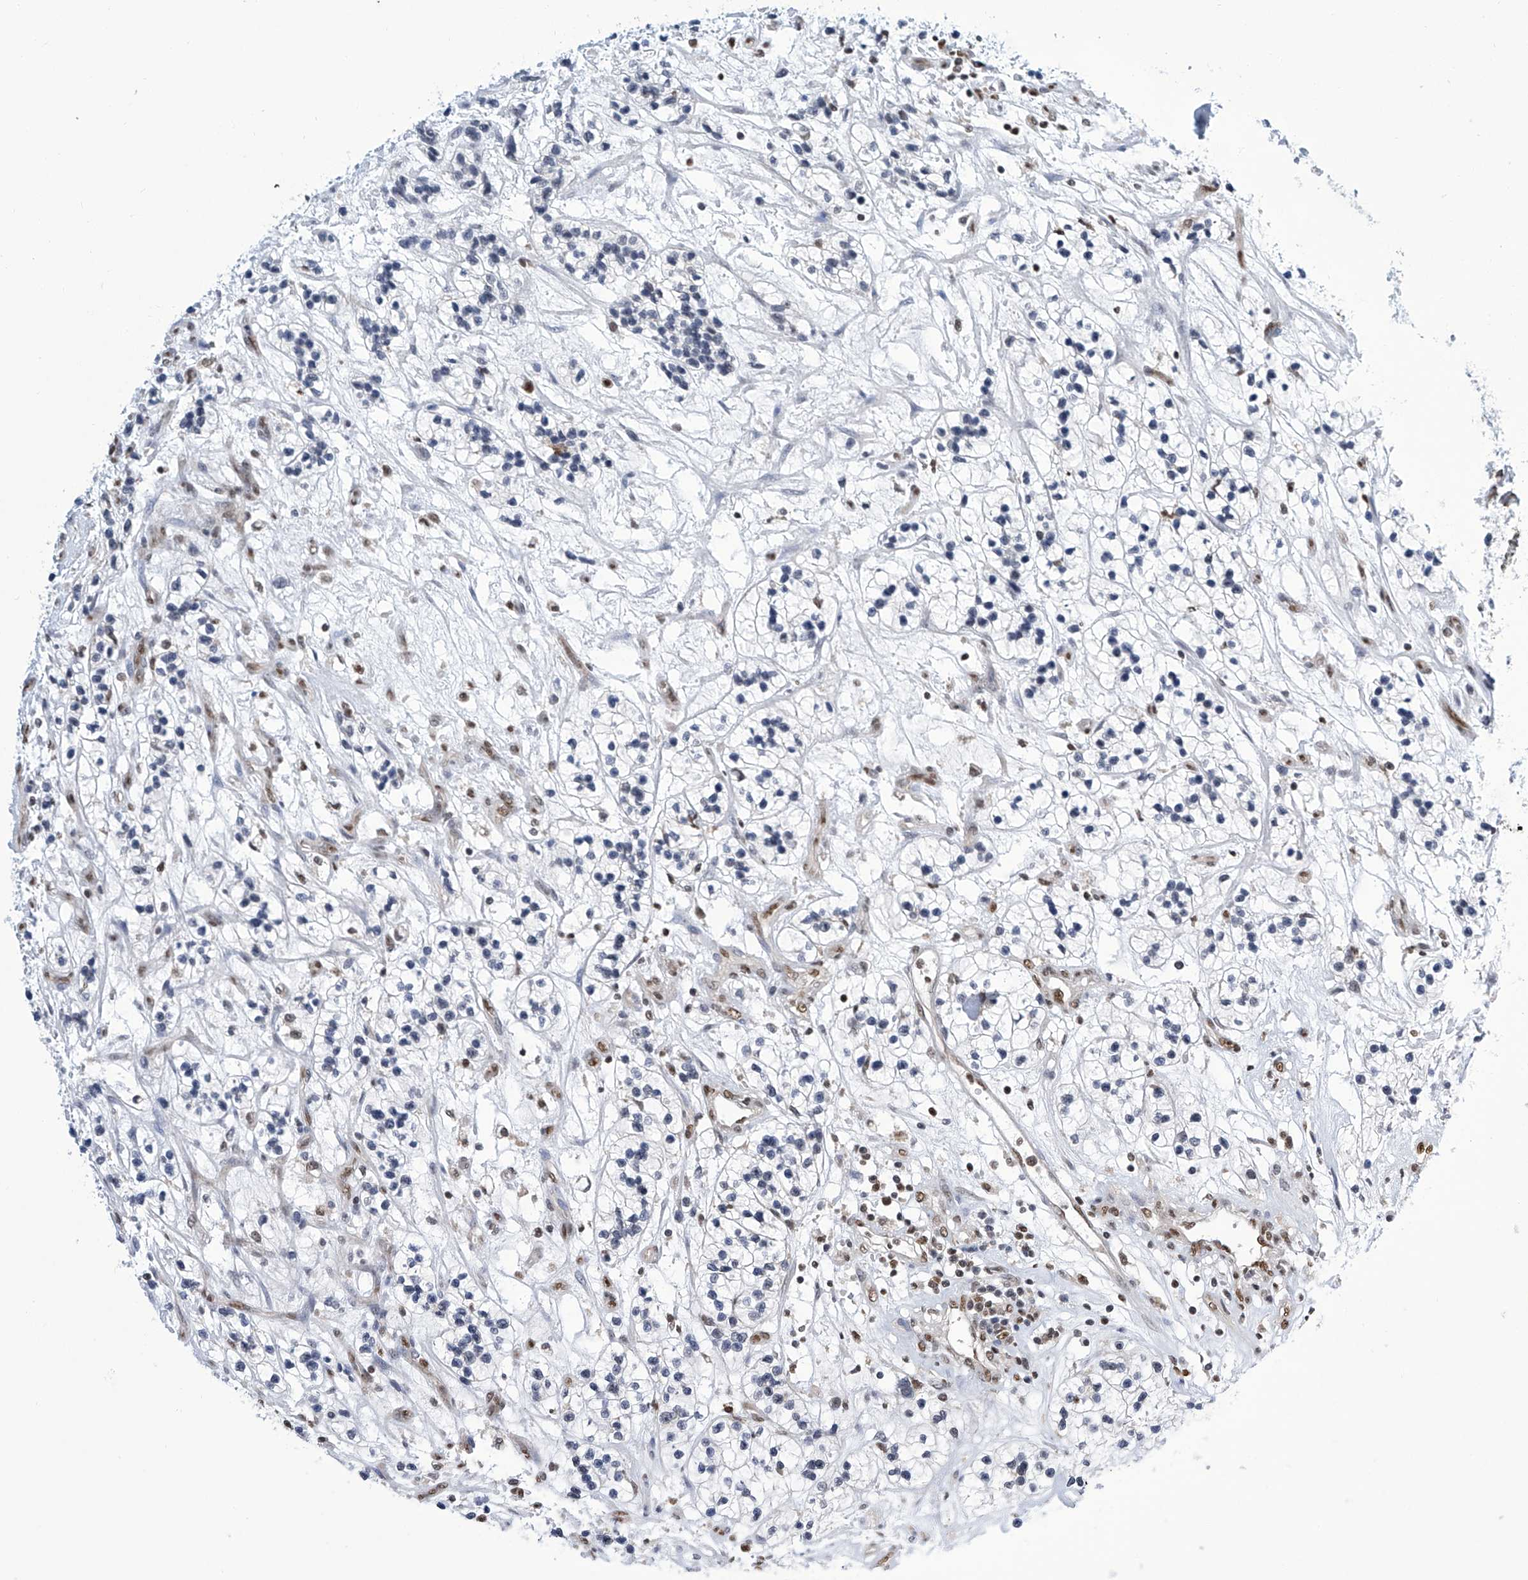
{"staining": {"intensity": "weak", "quantity": "<25%", "location": "nuclear"}, "tissue": "renal cancer", "cell_type": "Tumor cells", "image_type": "cancer", "snomed": [{"axis": "morphology", "description": "Adenocarcinoma, NOS"}, {"axis": "topography", "description": "Kidney"}], "caption": "DAB (3,3'-diaminobenzidine) immunohistochemical staining of renal cancer (adenocarcinoma) demonstrates no significant staining in tumor cells. The staining was performed using DAB to visualize the protein expression in brown, while the nuclei were stained in blue with hematoxylin (Magnification: 20x).", "gene": "SREBF2", "patient": {"sex": "female", "age": 57}}